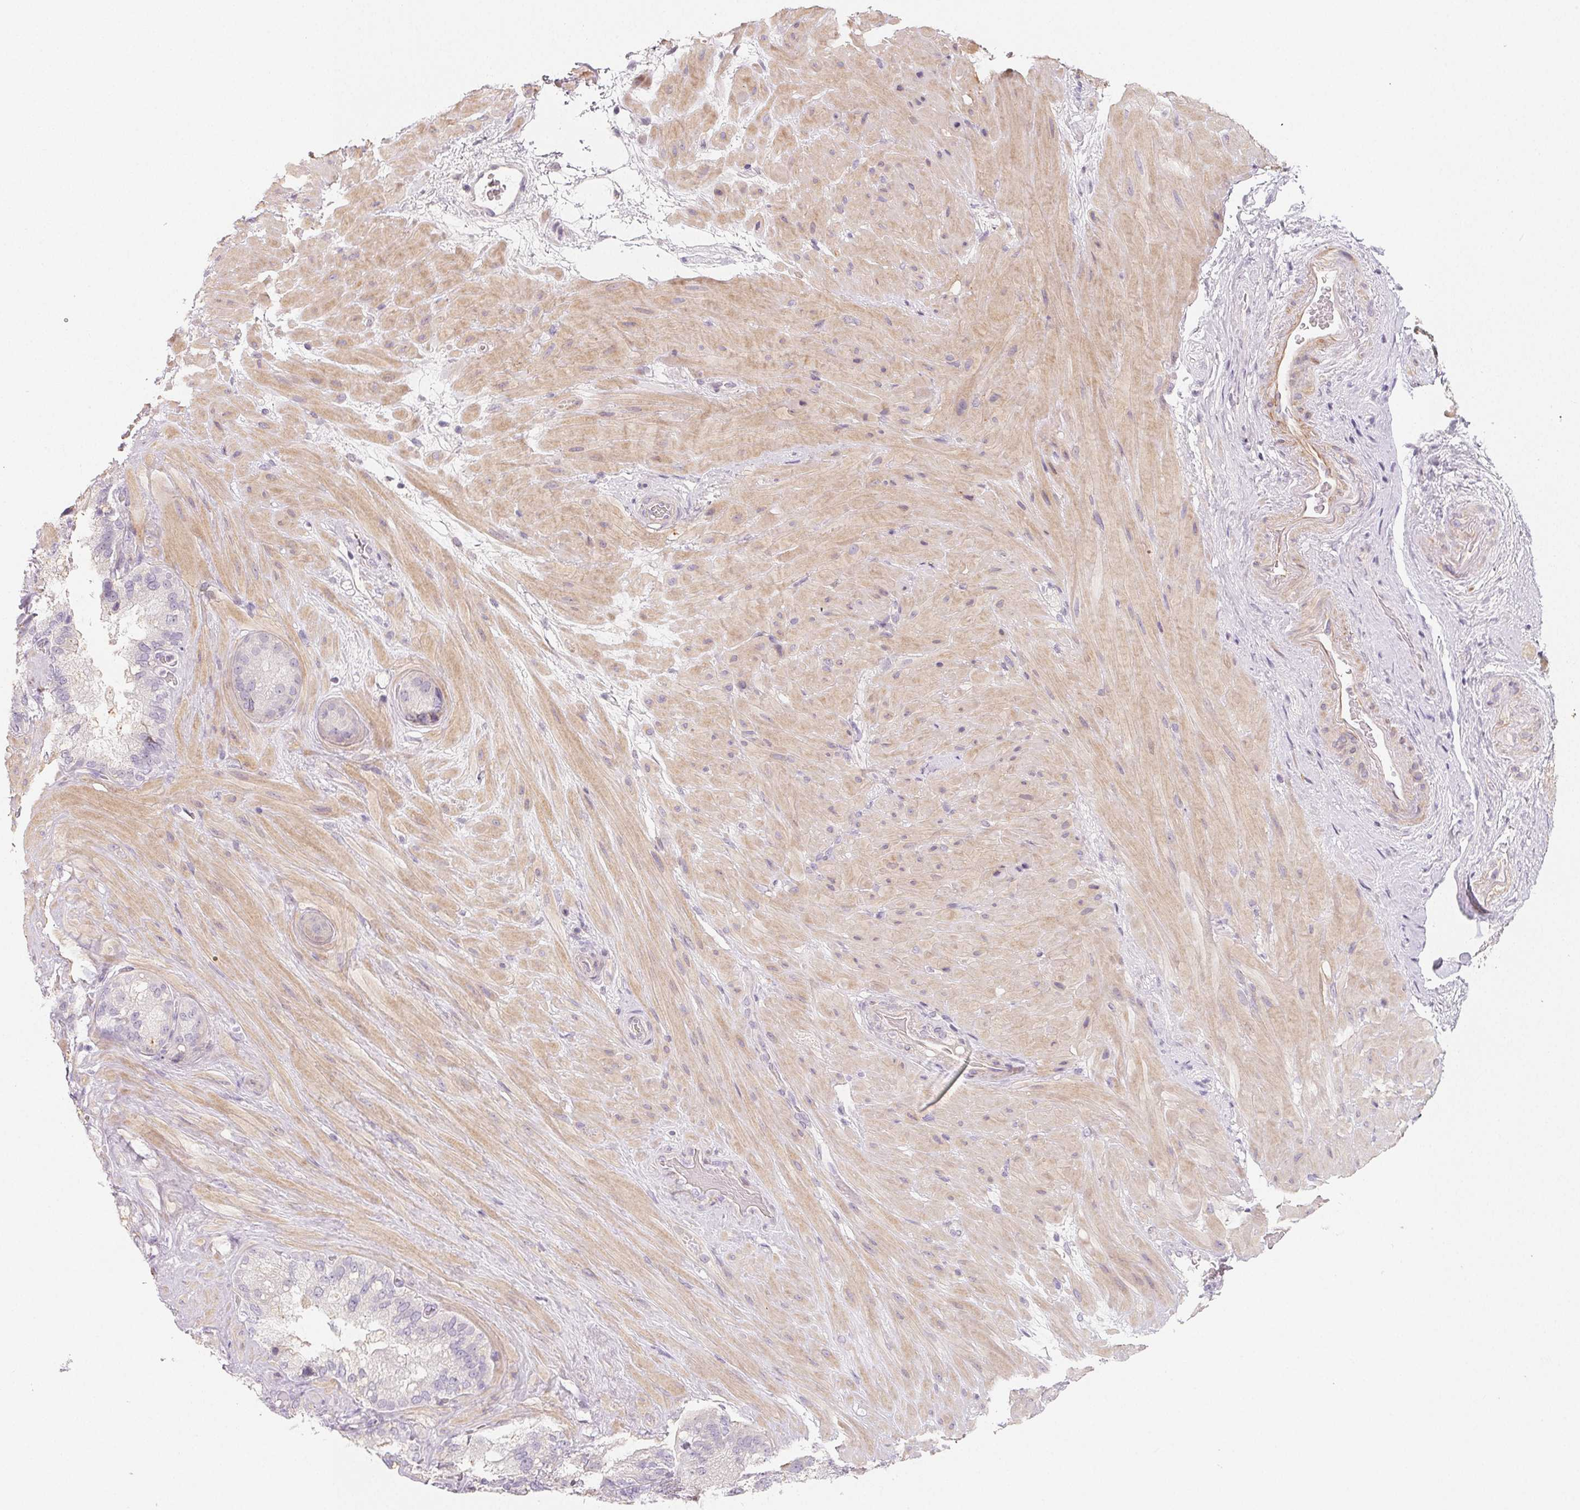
{"staining": {"intensity": "negative", "quantity": "none", "location": "none"}, "tissue": "seminal vesicle", "cell_type": "Glandular cells", "image_type": "normal", "snomed": [{"axis": "morphology", "description": "Normal tissue, NOS"}, {"axis": "topography", "description": "Seminal veicle"}], "caption": "Immunohistochemical staining of normal seminal vesicle shows no significant positivity in glandular cells.", "gene": "LRRC23", "patient": {"sex": "male", "age": 60}}